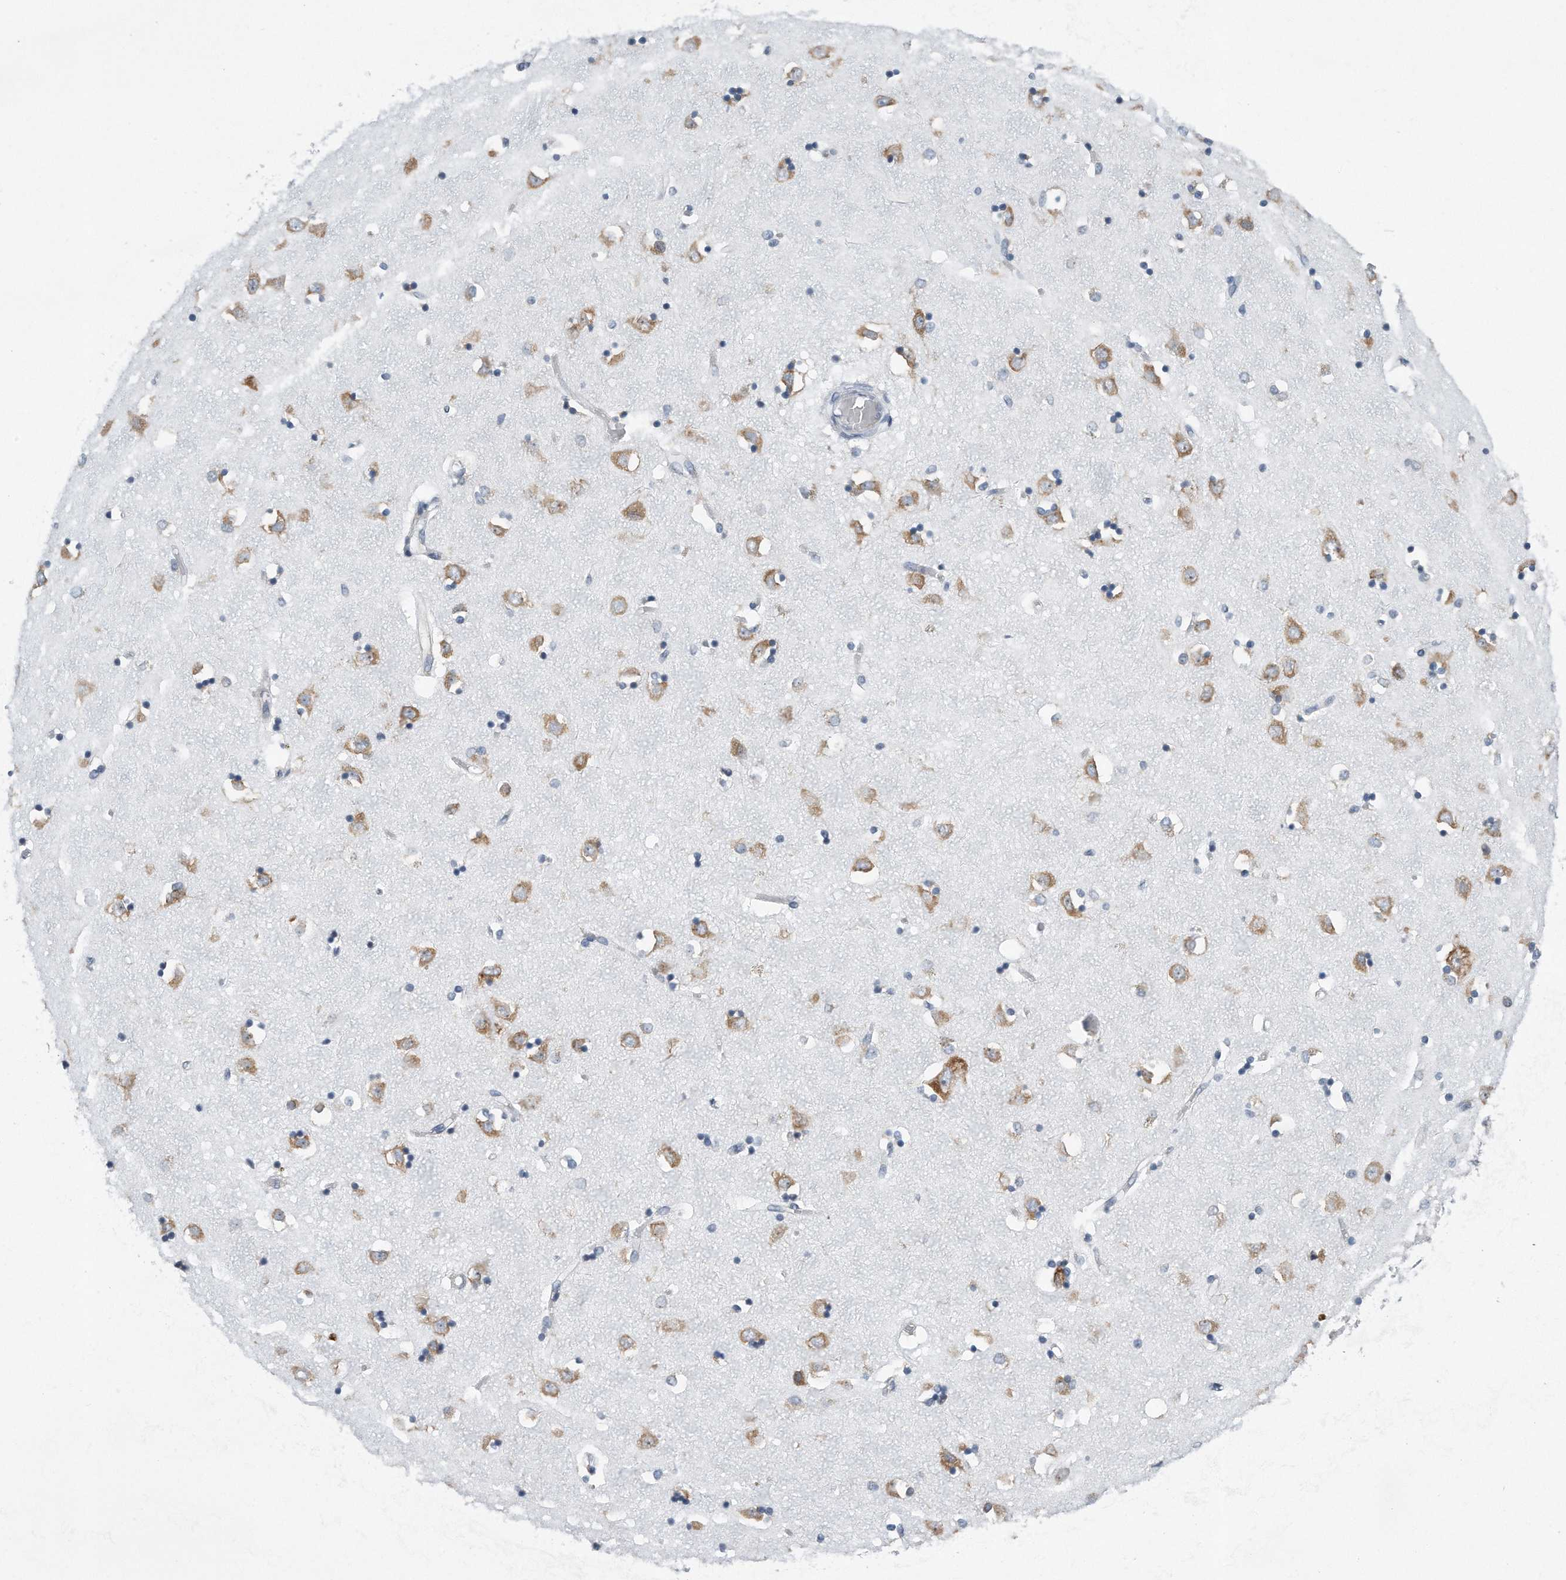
{"staining": {"intensity": "negative", "quantity": "none", "location": "none"}, "tissue": "caudate", "cell_type": "Glial cells", "image_type": "normal", "snomed": [{"axis": "morphology", "description": "Normal tissue, NOS"}, {"axis": "topography", "description": "Lateral ventricle wall"}], "caption": "Immunohistochemistry (IHC) image of benign caudate: human caudate stained with DAB exhibits no significant protein expression in glial cells.", "gene": "RPL26L1", "patient": {"sex": "male", "age": 45}}